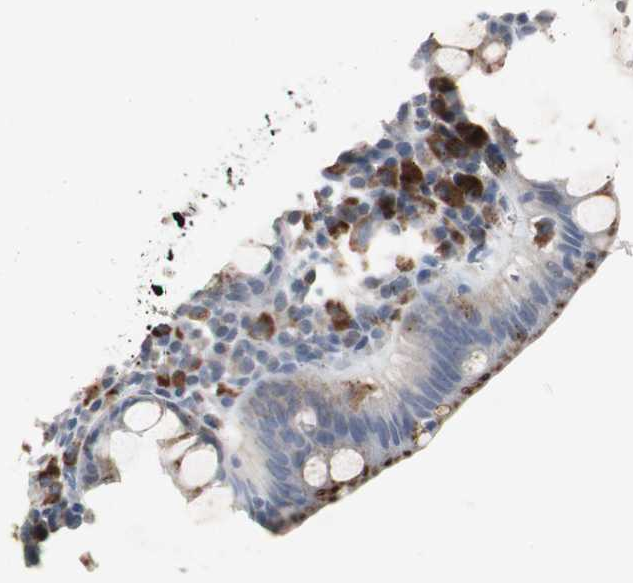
{"staining": {"intensity": "strong", "quantity": ">75%", "location": "cytoplasmic/membranous"}, "tissue": "rectum", "cell_type": "Glandular cells", "image_type": "normal", "snomed": [{"axis": "morphology", "description": "Normal tissue, NOS"}, {"axis": "topography", "description": "Rectum"}], "caption": "The immunohistochemical stain highlights strong cytoplasmic/membranous staining in glandular cells of unremarkable rectum. The staining was performed using DAB, with brown indicating positive protein expression. Nuclei are stained blue with hematoxylin.", "gene": "GBA1", "patient": {"sex": "male", "age": 92}}